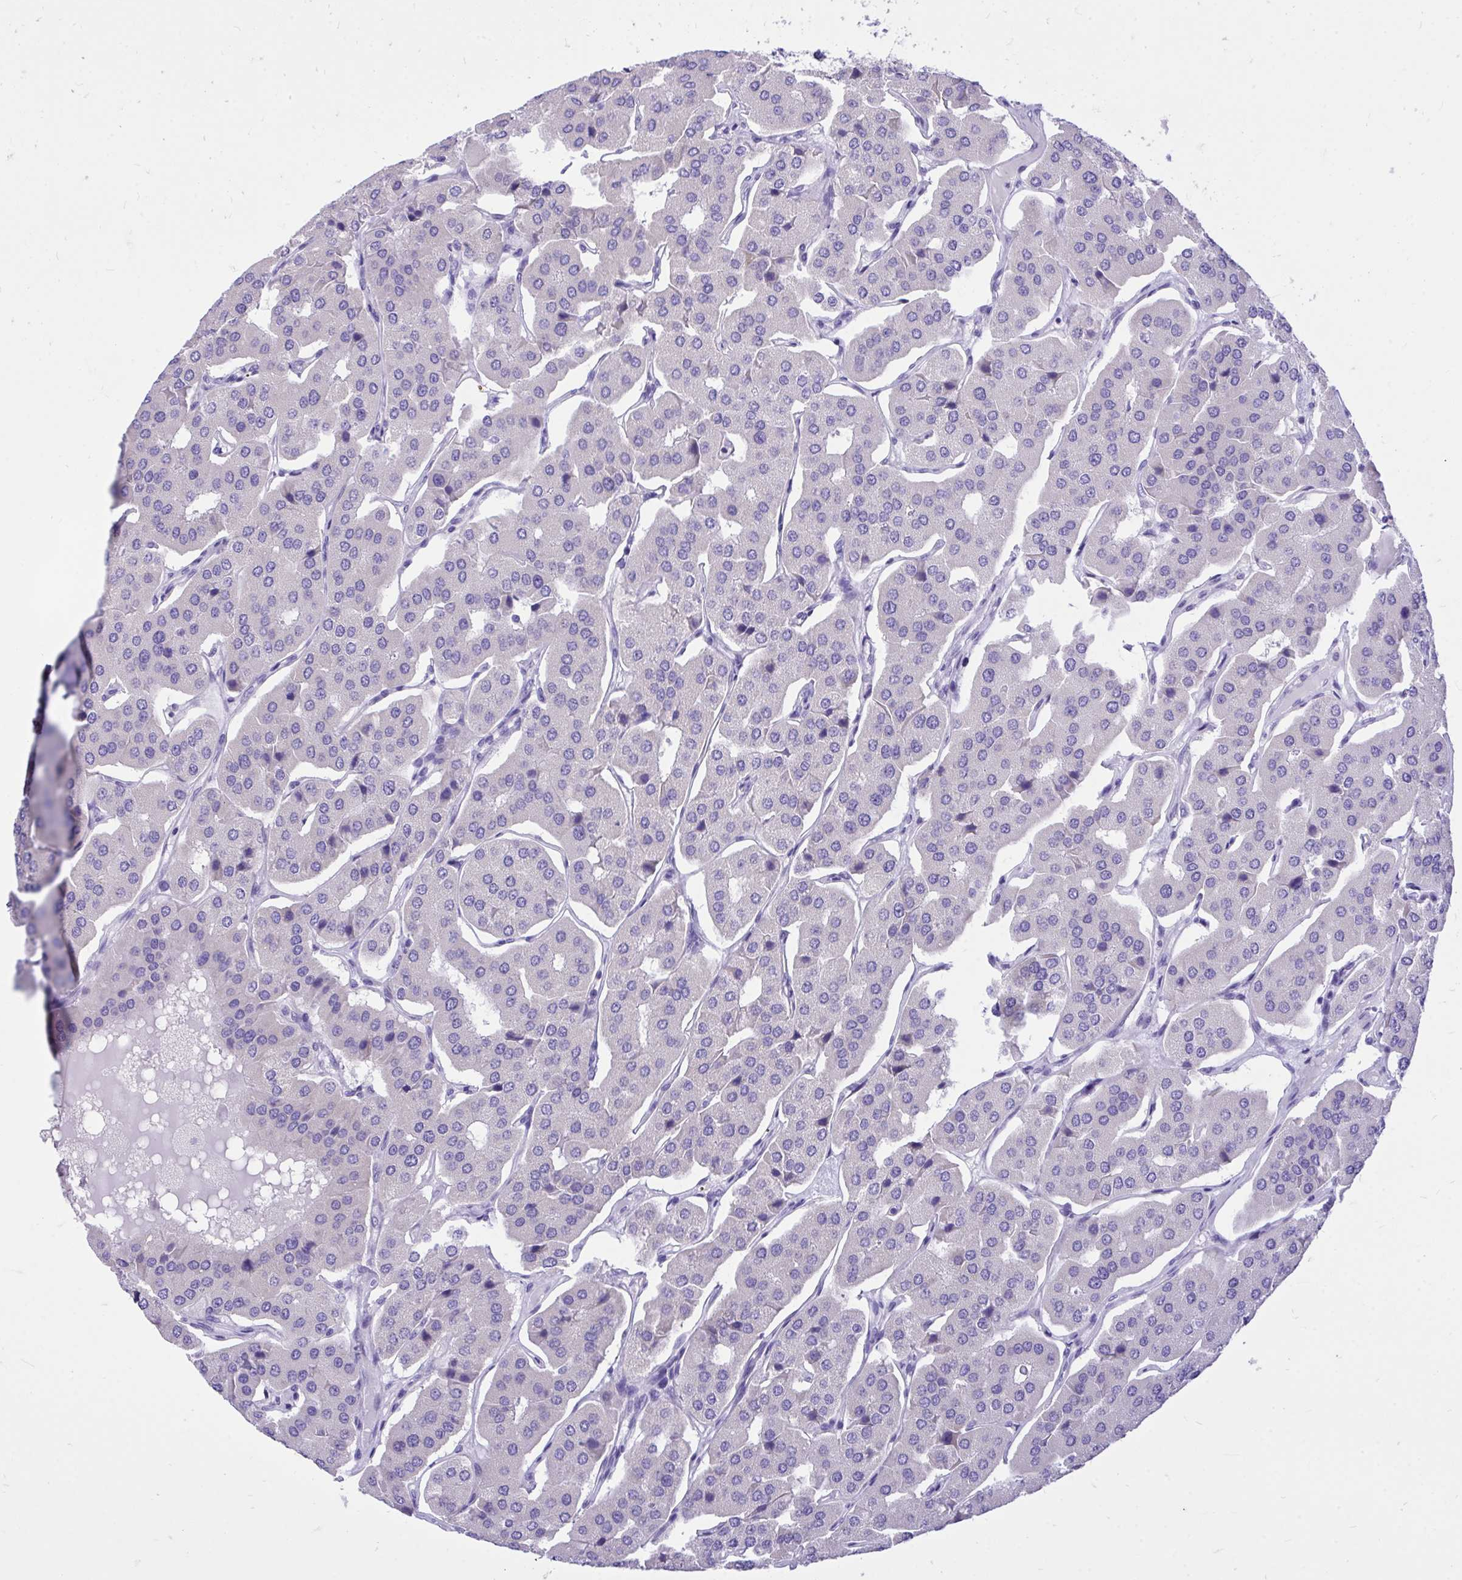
{"staining": {"intensity": "negative", "quantity": "none", "location": "none"}, "tissue": "parathyroid gland", "cell_type": "Glandular cells", "image_type": "normal", "snomed": [{"axis": "morphology", "description": "Normal tissue, NOS"}, {"axis": "morphology", "description": "Adenoma, NOS"}, {"axis": "topography", "description": "Parathyroid gland"}], "caption": "The micrograph shows no staining of glandular cells in unremarkable parathyroid gland. (DAB (3,3'-diaminobenzidine) immunohistochemistry, high magnification).", "gene": "MON1A", "patient": {"sex": "female", "age": 86}}